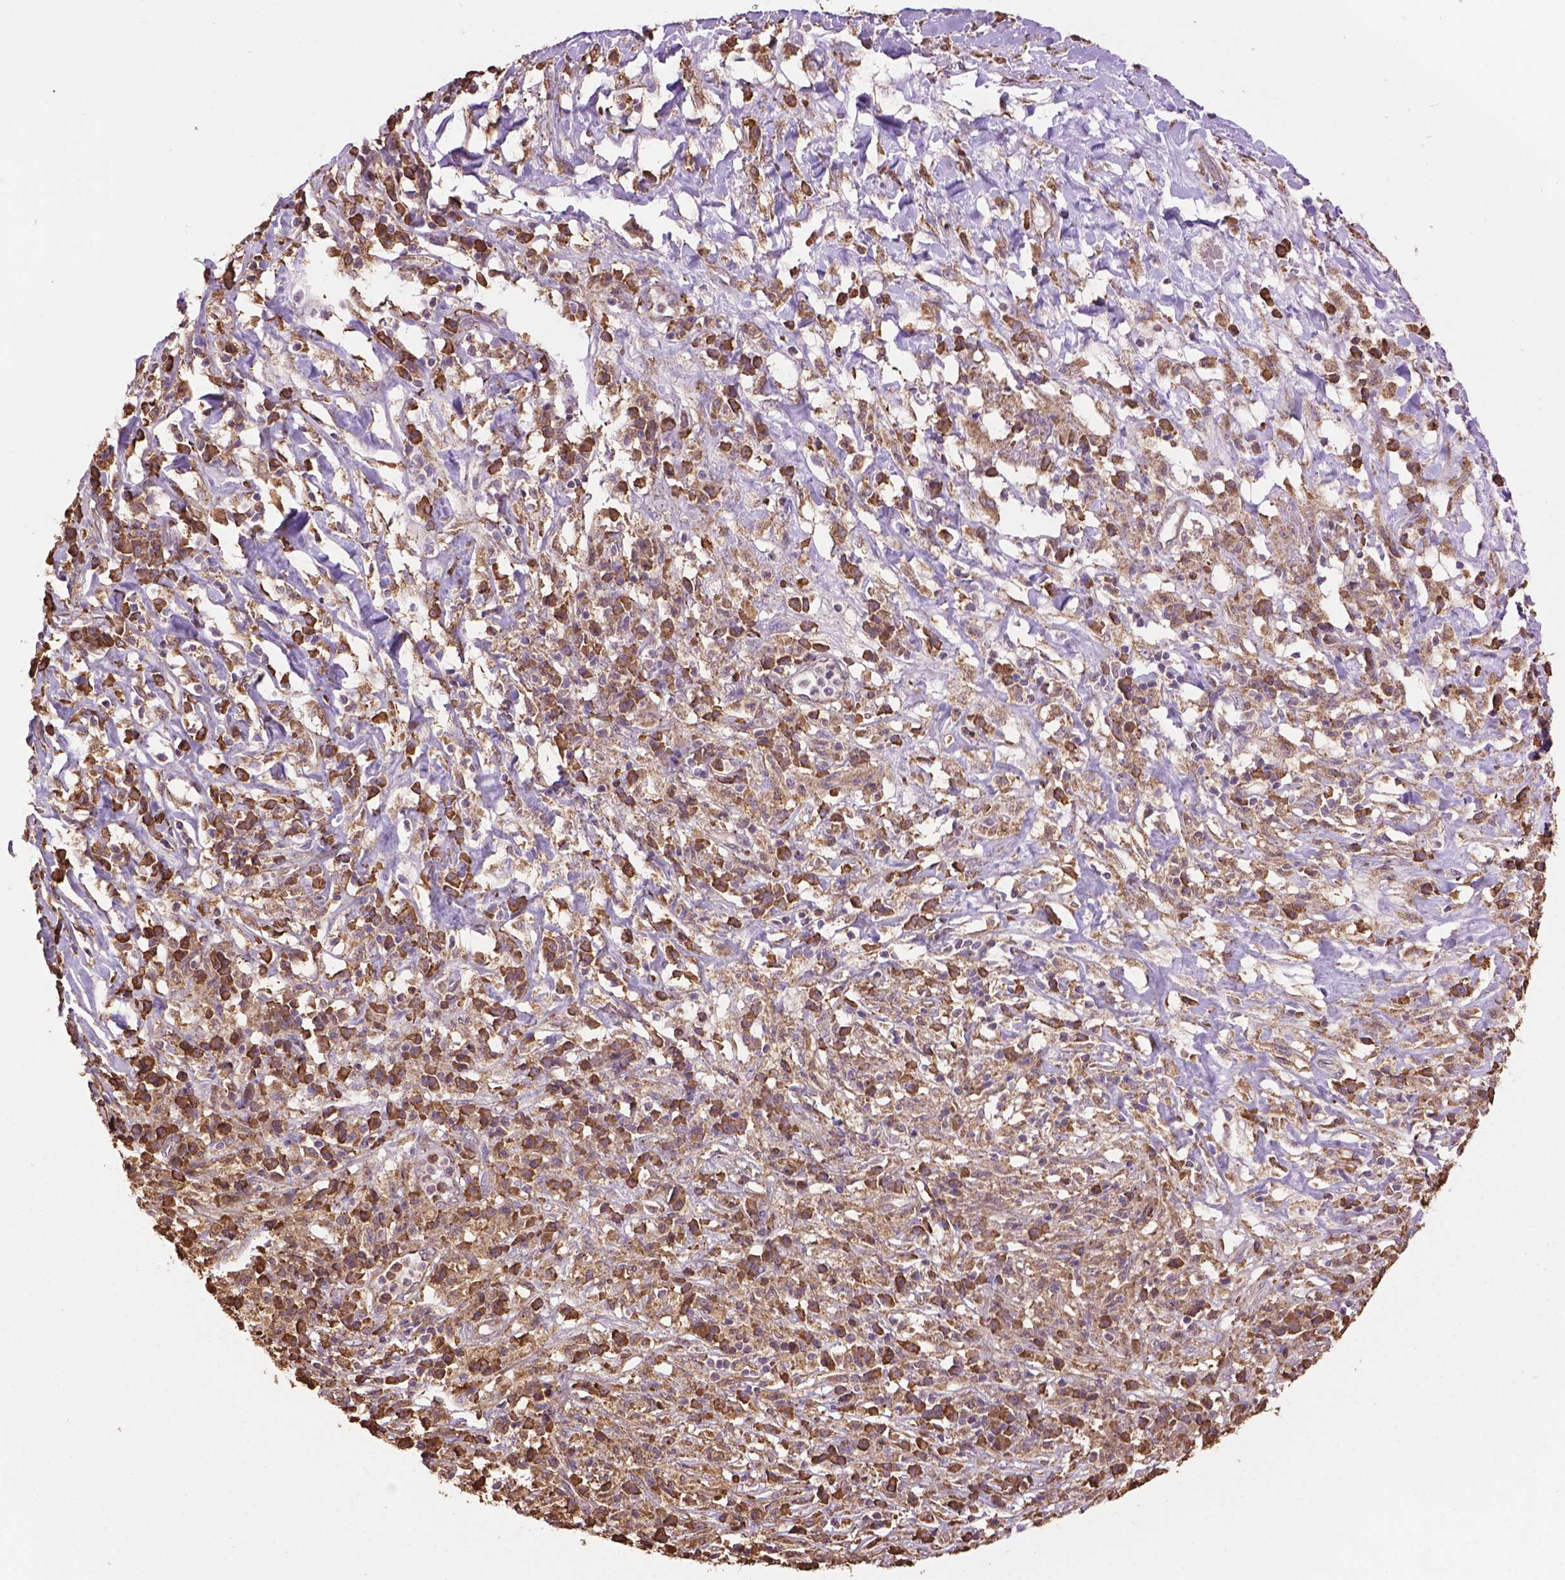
{"staining": {"intensity": "moderate", "quantity": ">75%", "location": "cytoplasmic/membranous"}, "tissue": "melanoma", "cell_type": "Tumor cells", "image_type": "cancer", "snomed": [{"axis": "morphology", "description": "Malignant melanoma, NOS"}, {"axis": "topography", "description": "Skin"}], "caption": "Protein staining displays moderate cytoplasmic/membranous staining in about >75% of tumor cells in melanoma.", "gene": "PPP2R5E", "patient": {"sex": "female", "age": 91}}